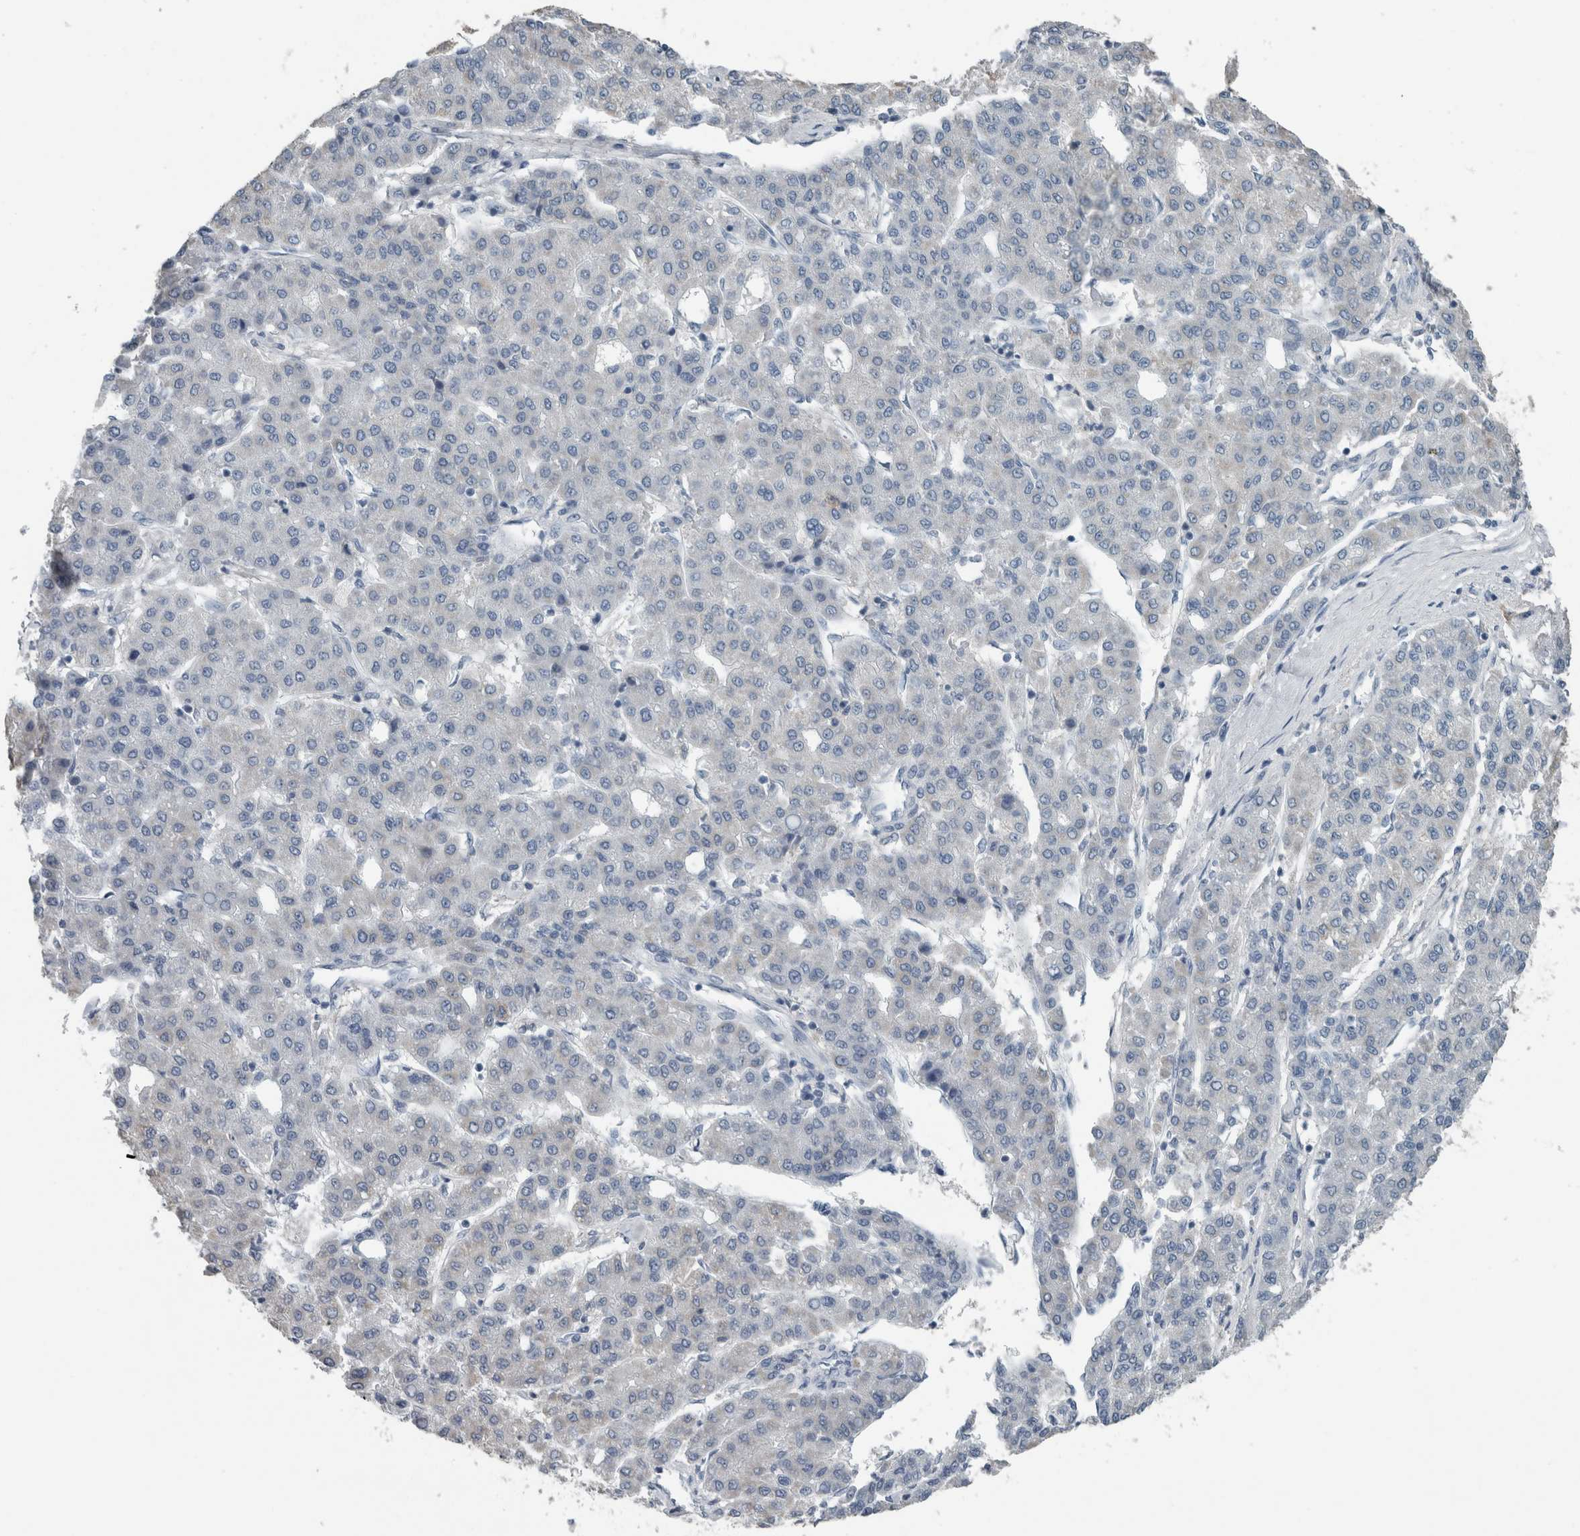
{"staining": {"intensity": "negative", "quantity": "none", "location": "none"}, "tissue": "liver cancer", "cell_type": "Tumor cells", "image_type": "cancer", "snomed": [{"axis": "morphology", "description": "Carcinoma, Hepatocellular, NOS"}, {"axis": "topography", "description": "Liver"}], "caption": "Human hepatocellular carcinoma (liver) stained for a protein using IHC displays no expression in tumor cells.", "gene": "ACSF2", "patient": {"sex": "male", "age": 65}}